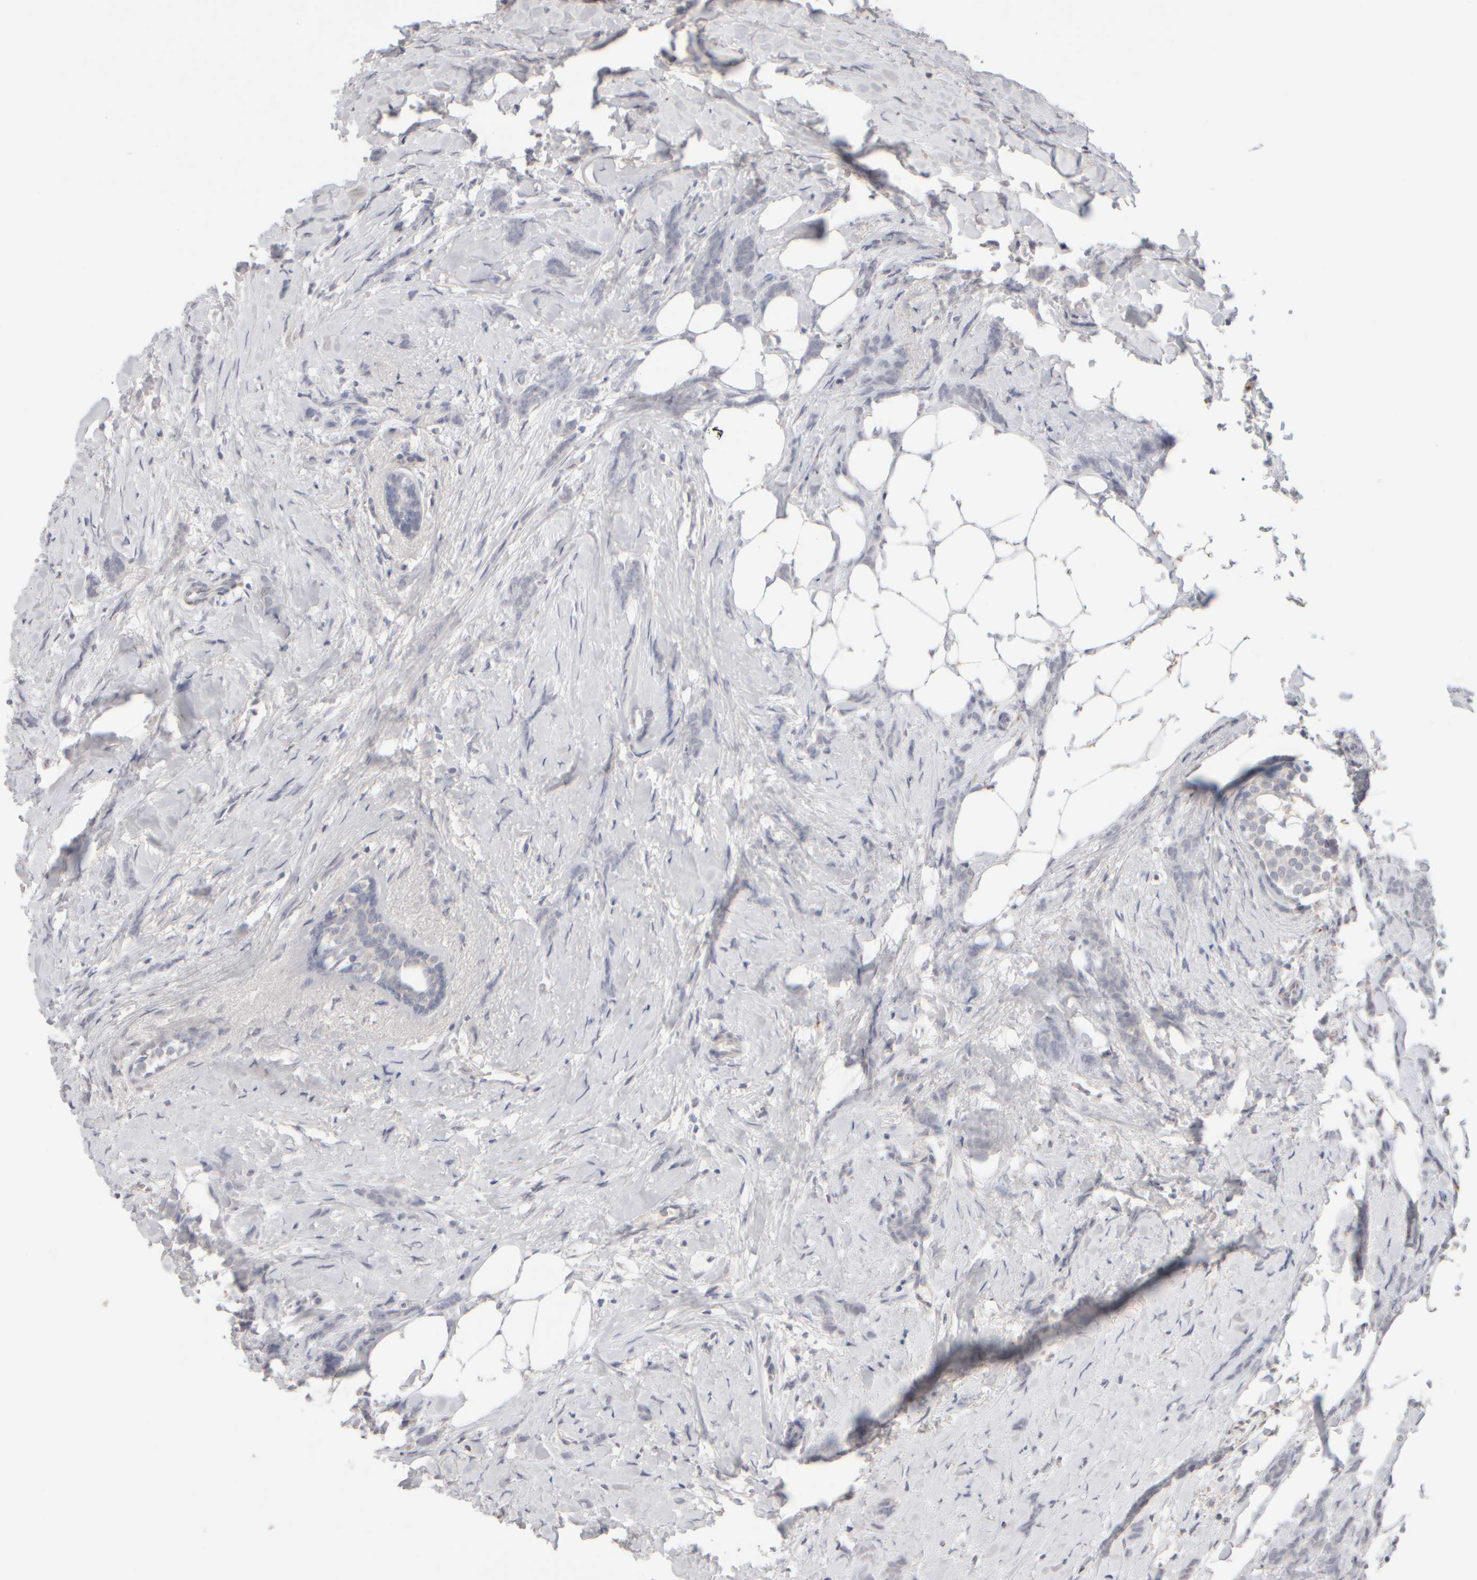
{"staining": {"intensity": "negative", "quantity": "none", "location": "none"}, "tissue": "breast cancer", "cell_type": "Tumor cells", "image_type": "cancer", "snomed": [{"axis": "morphology", "description": "Lobular carcinoma, in situ"}, {"axis": "morphology", "description": "Lobular carcinoma"}, {"axis": "topography", "description": "Breast"}], "caption": "Lobular carcinoma in situ (breast) was stained to show a protein in brown. There is no significant positivity in tumor cells. (Immunohistochemistry (ihc), brightfield microscopy, high magnification).", "gene": "ZNF112", "patient": {"sex": "female", "age": 41}}